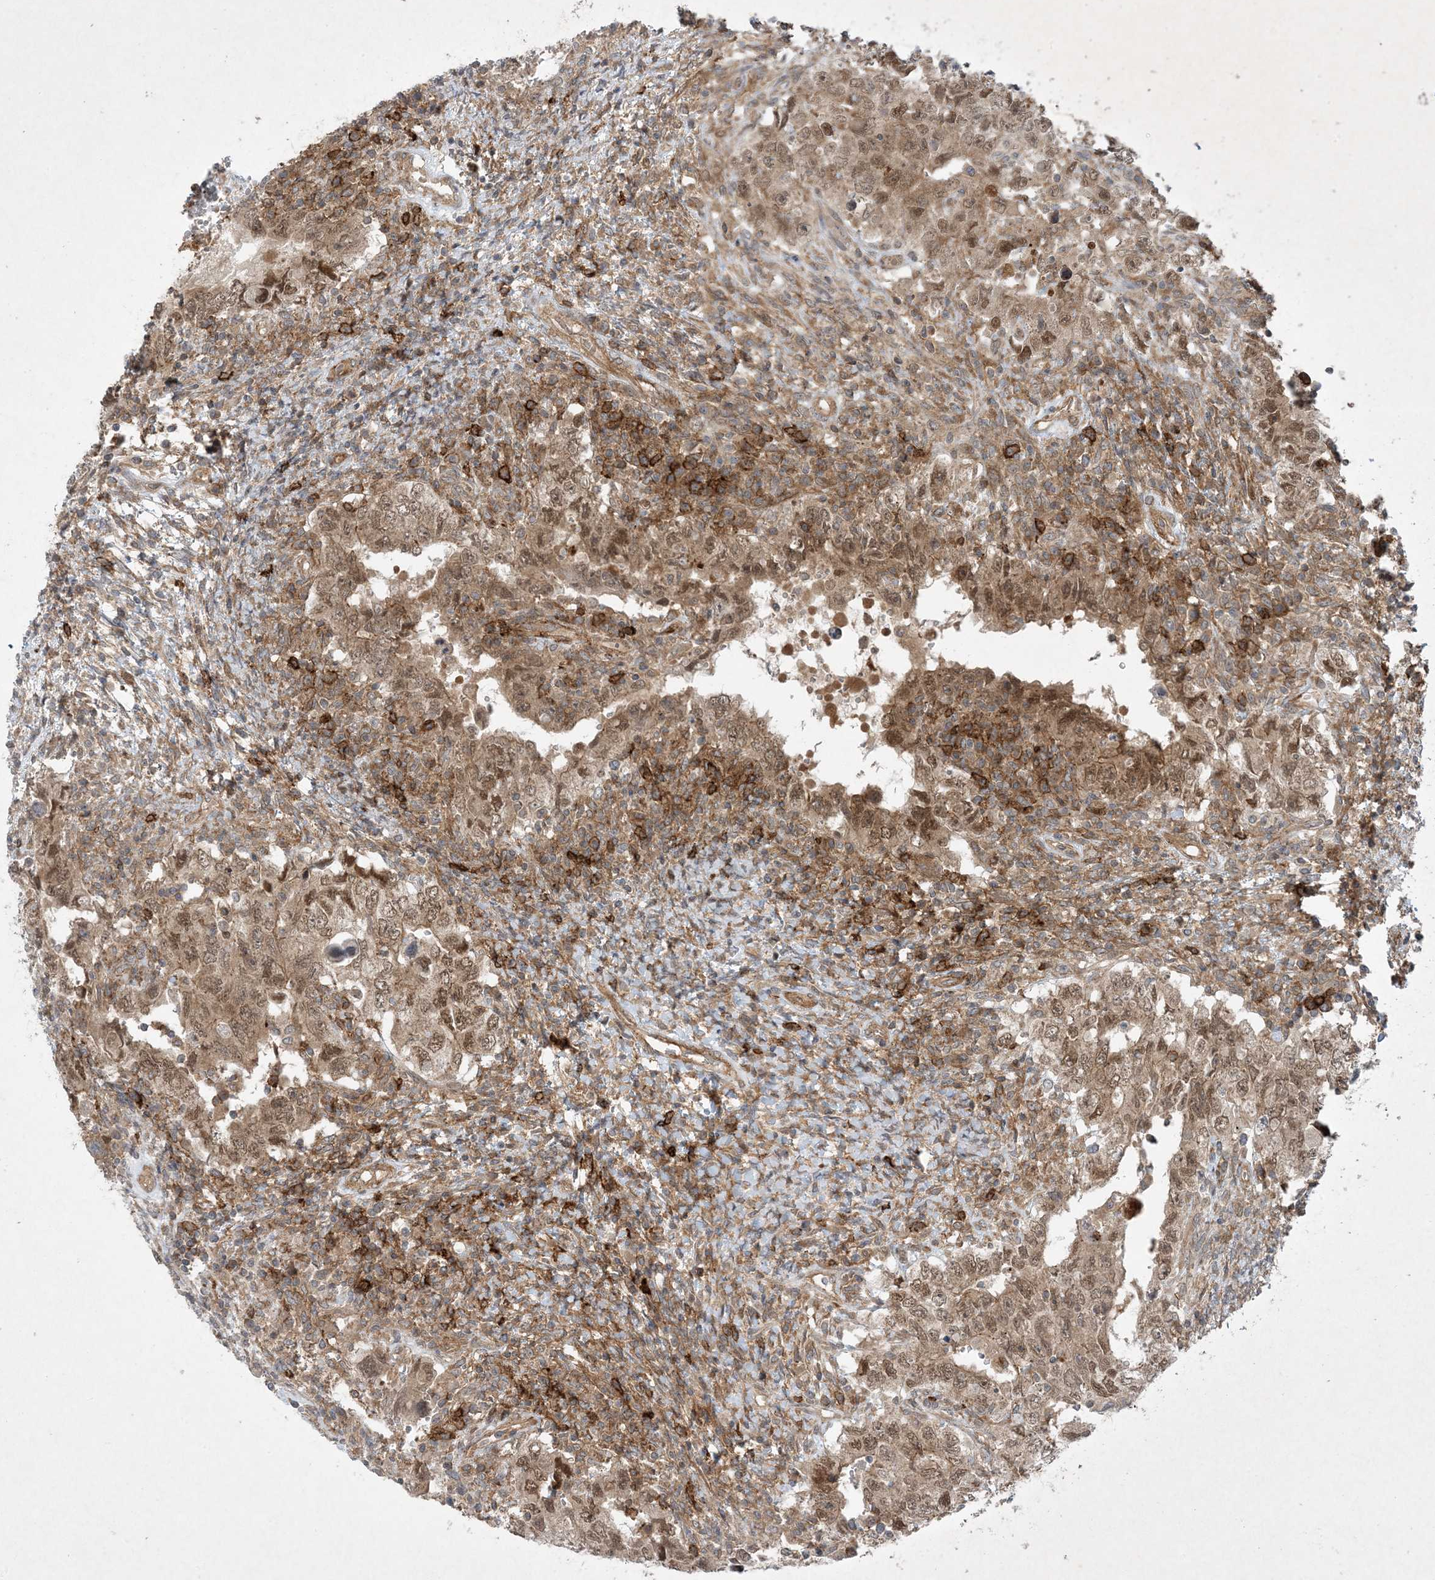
{"staining": {"intensity": "moderate", "quantity": ">75%", "location": "cytoplasmic/membranous,nuclear"}, "tissue": "testis cancer", "cell_type": "Tumor cells", "image_type": "cancer", "snomed": [{"axis": "morphology", "description": "Carcinoma, Embryonal, NOS"}, {"axis": "topography", "description": "Testis"}], "caption": "Tumor cells exhibit medium levels of moderate cytoplasmic/membranous and nuclear expression in approximately >75% of cells in testis embryonal carcinoma.", "gene": "STAM2", "patient": {"sex": "male", "age": 26}}